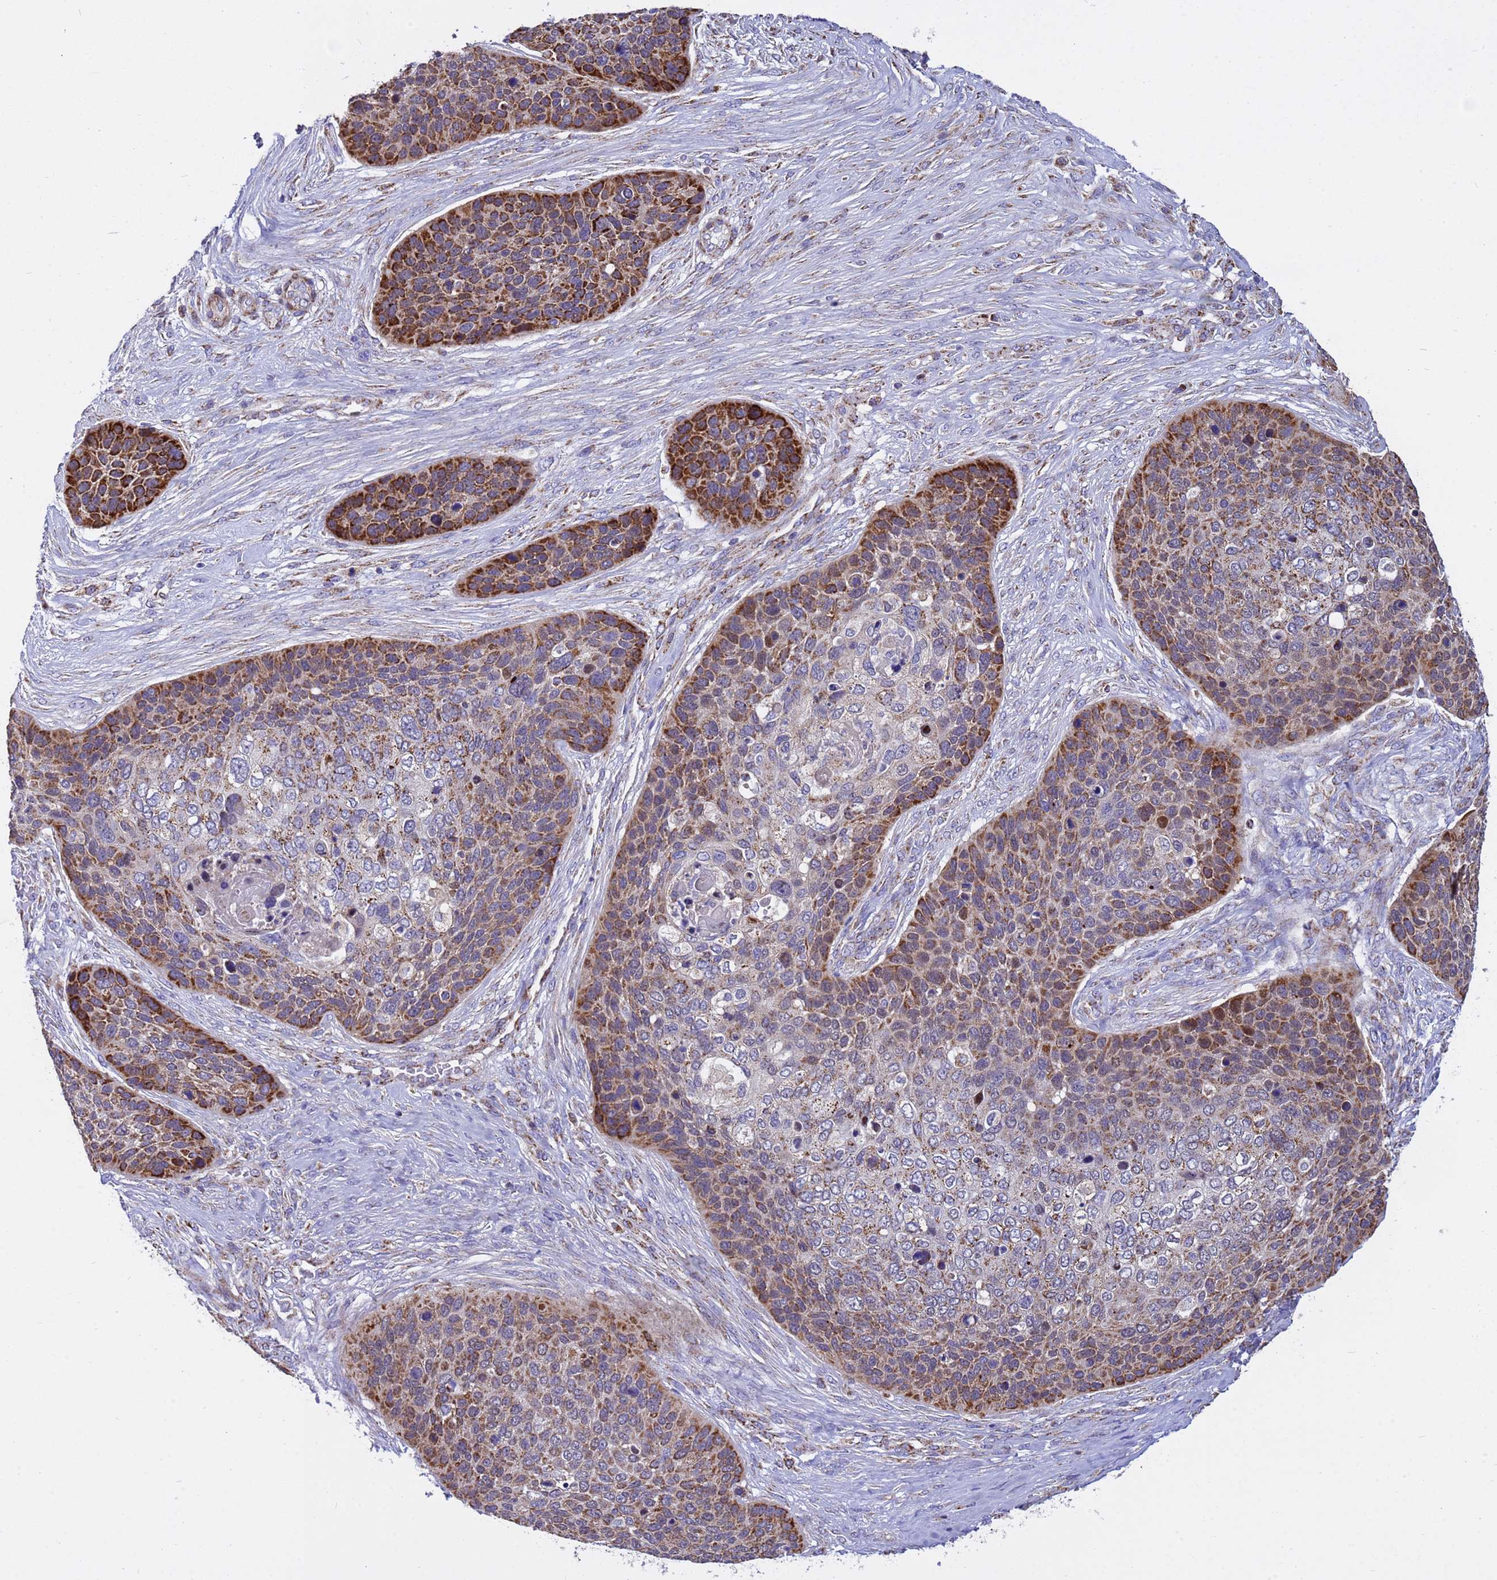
{"staining": {"intensity": "strong", "quantity": ">75%", "location": "cytoplasmic/membranous"}, "tissue": "skin cancer", "cell_type": "Tumor cells", "image_type": "cancer", "snomed": [{"axis": "morphology", "description": "Basal cell carcinoma"}, {"axis": "topography", "description": "Skin"}], "caption": "This image exhibits skin cancer stained with immunohistochemistry (IHC) to label a protein in brown. The cytoplasmic/membranous of tumor cells show strong positivity for the protein. Nuclei are counter-stained blue.", "gene": "TUBGCP3", "patient": {"sex": "female", "age": 74}}